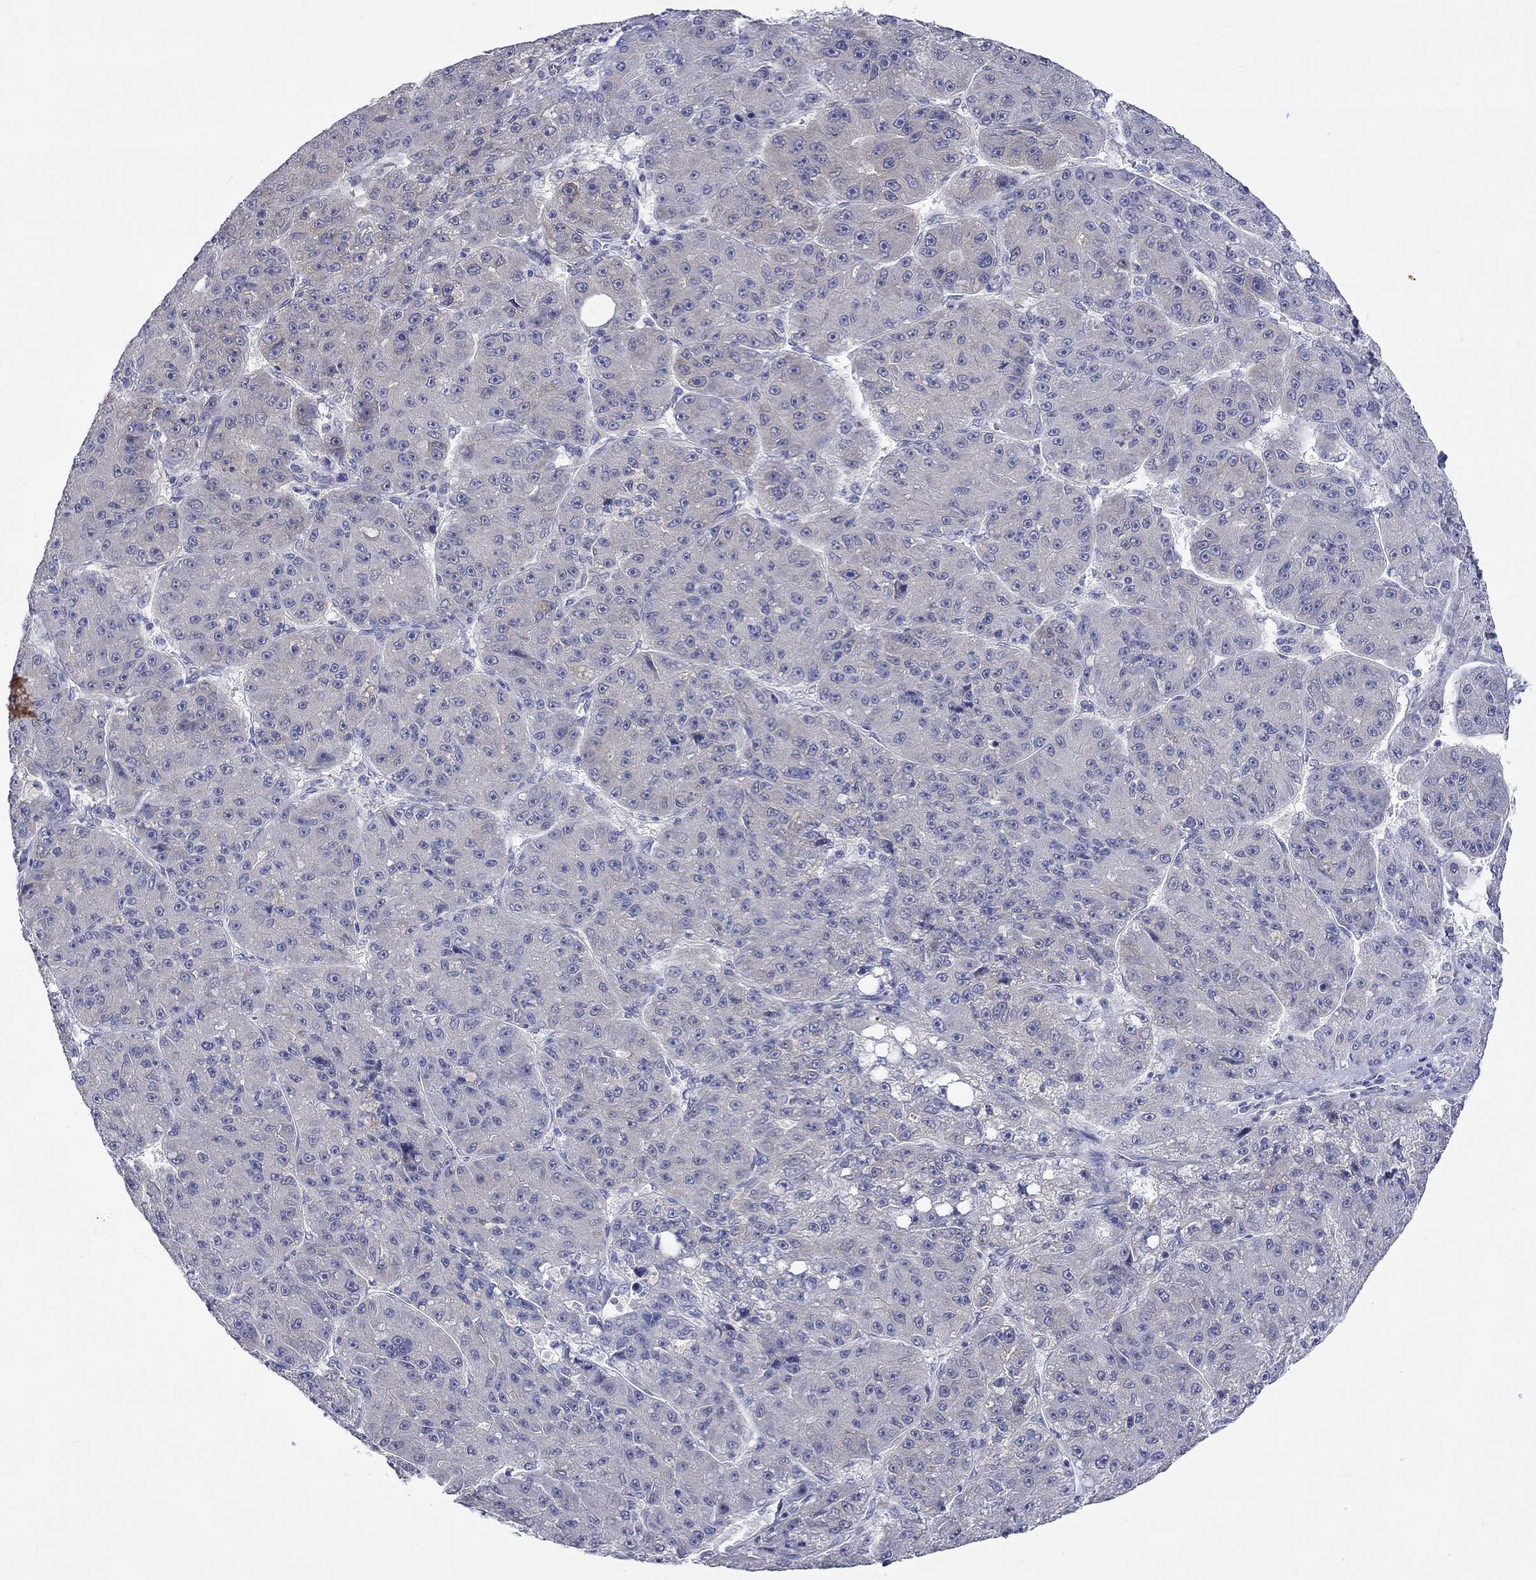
{"staining": {"intensity": "negative", "quantity": "none", "location": "none"}, "tissue": "liver cancer", "cell_type": "Tumor cells", "image_type": "cancer", "snomed": [{"axis": "morphology", "description": "Carcinoma, Hepatocellular, NOS"}, {"axis": "topography", "description": "Liver"}], "caption": "Tumor cells show no significant protein staining in liver hepatocellular carcinoma. The staining was performed using DAB to visualize the protein expression in brown, while the nuclei were stained in blue with hematoxylin (Magnification: 20x).", "gene": "CERS1", "patient": {"sex": "male", "age": 67}}